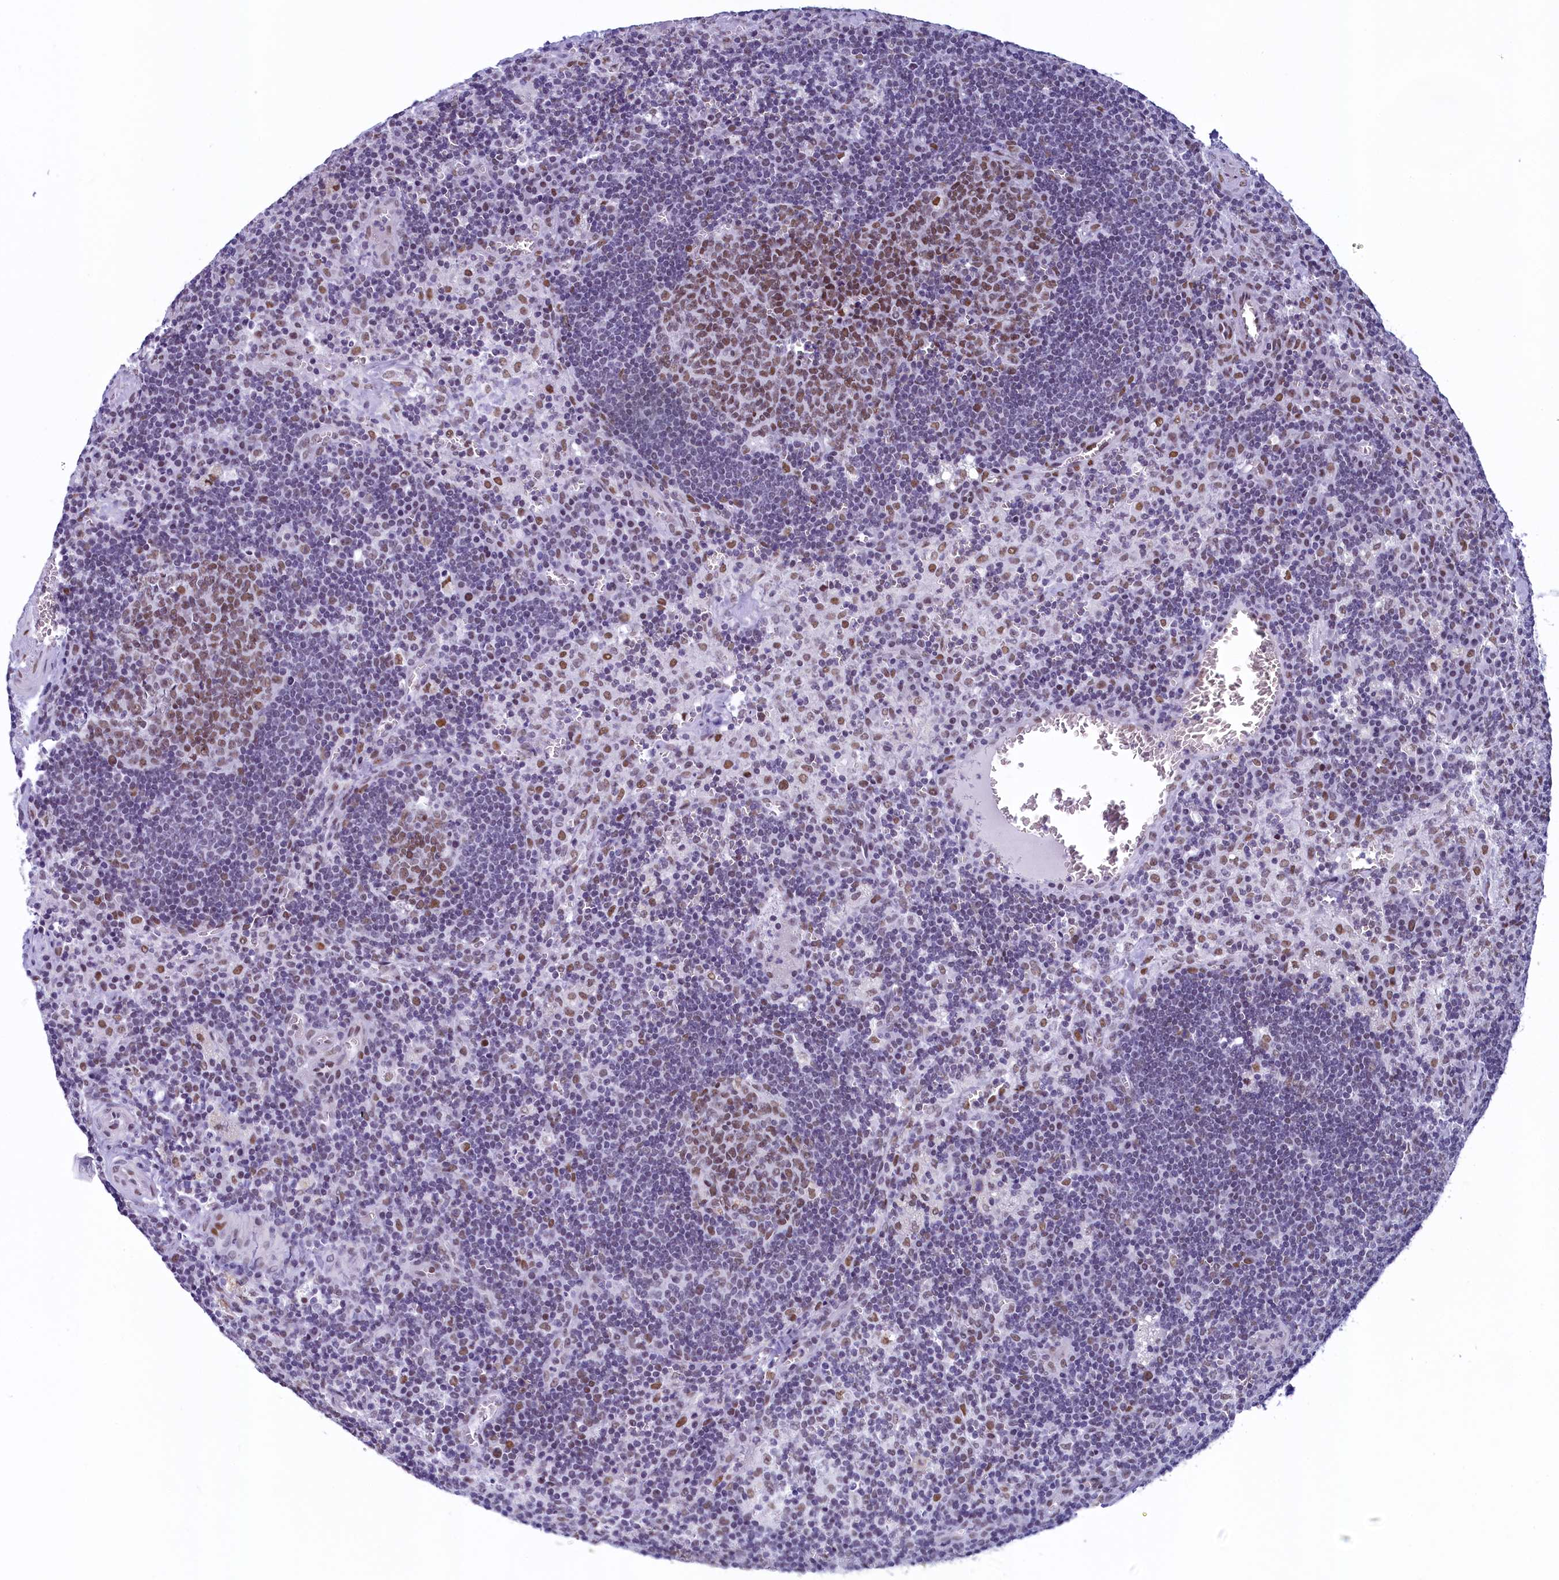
{"staining": {"intensity": "moderate", "quantity": ">75%", "location": "nuclear"}, "tissue": "lymph node", "cell_type": "Germinal center cells", "image_type": "normal", "snomed": [{"axis": "morphology", "description": "Normal tissue, NOS"}, {"axis": "topography", "description": "Lymph node"}], "caption": "Protein expression analysis of normal lymph node reveals moderate nuclear staining in about >75% of germinal center cells. (IHC, brightfield microscopy, high magnification).", "gene": "SUGP2", "patient": {"sex": "male", "age": 58}}